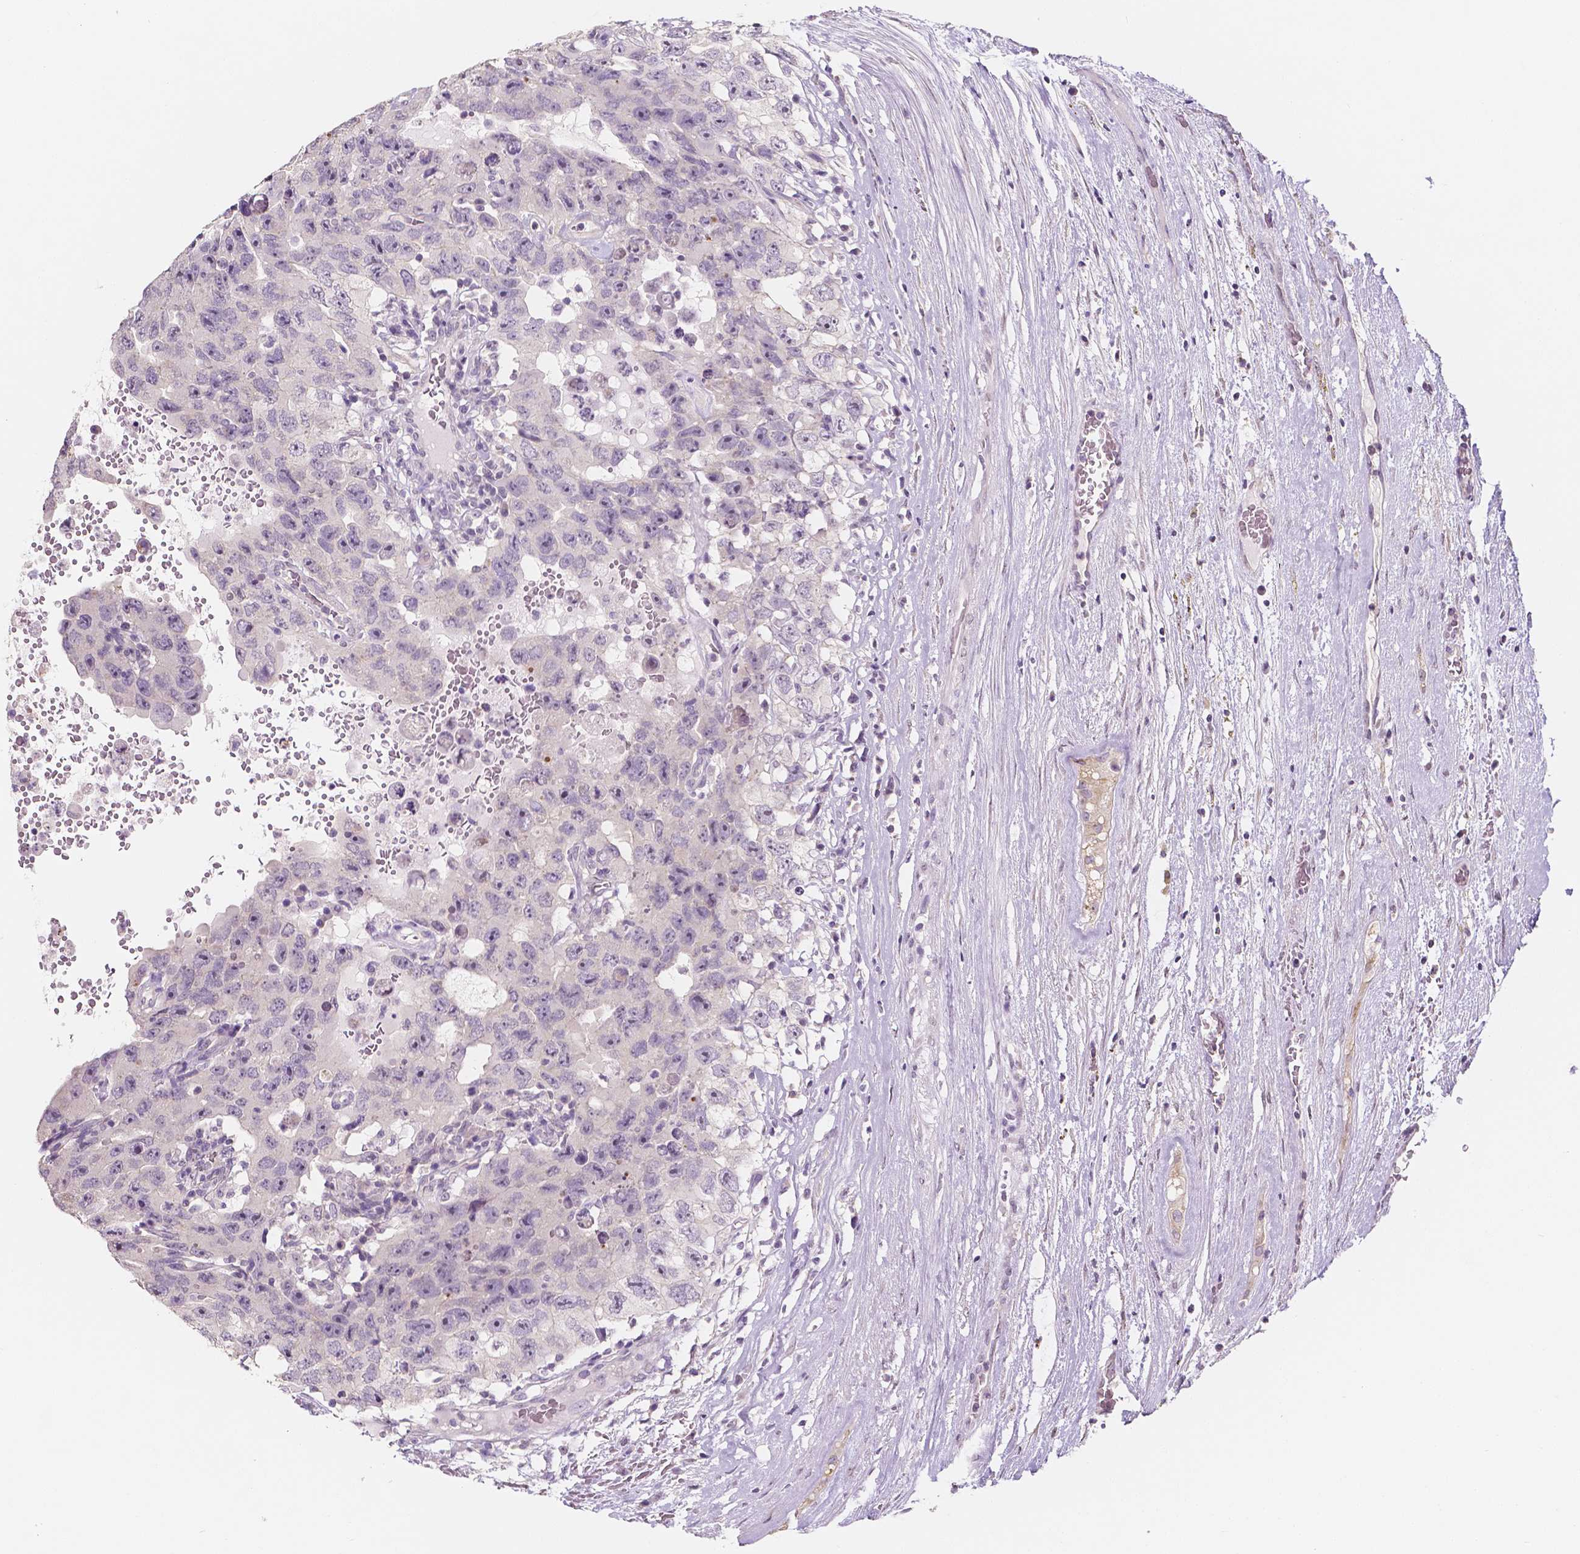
{"staining": {"intensity": "negative", "quantity": "none", "location": "none"}, "tissue": "testis cancer", "cell_type": "Tumor cells", "image_type": "cancer", "snomed": [{"axis": "morphology", "description": "Carcinoma, Embryonal, NOS"}, {"axis": "topography", "description": "Testis"}], "caption": "Tumor cells are negative for brown protein staining in testis cancer (embryonal carcinoma). (DAB (3,3'-diaminobenzidine) immunohistochemistry with hematoxylin counter stain).", "gene": "C1orf167", "patient": {"sex": "male", "age": 26}}